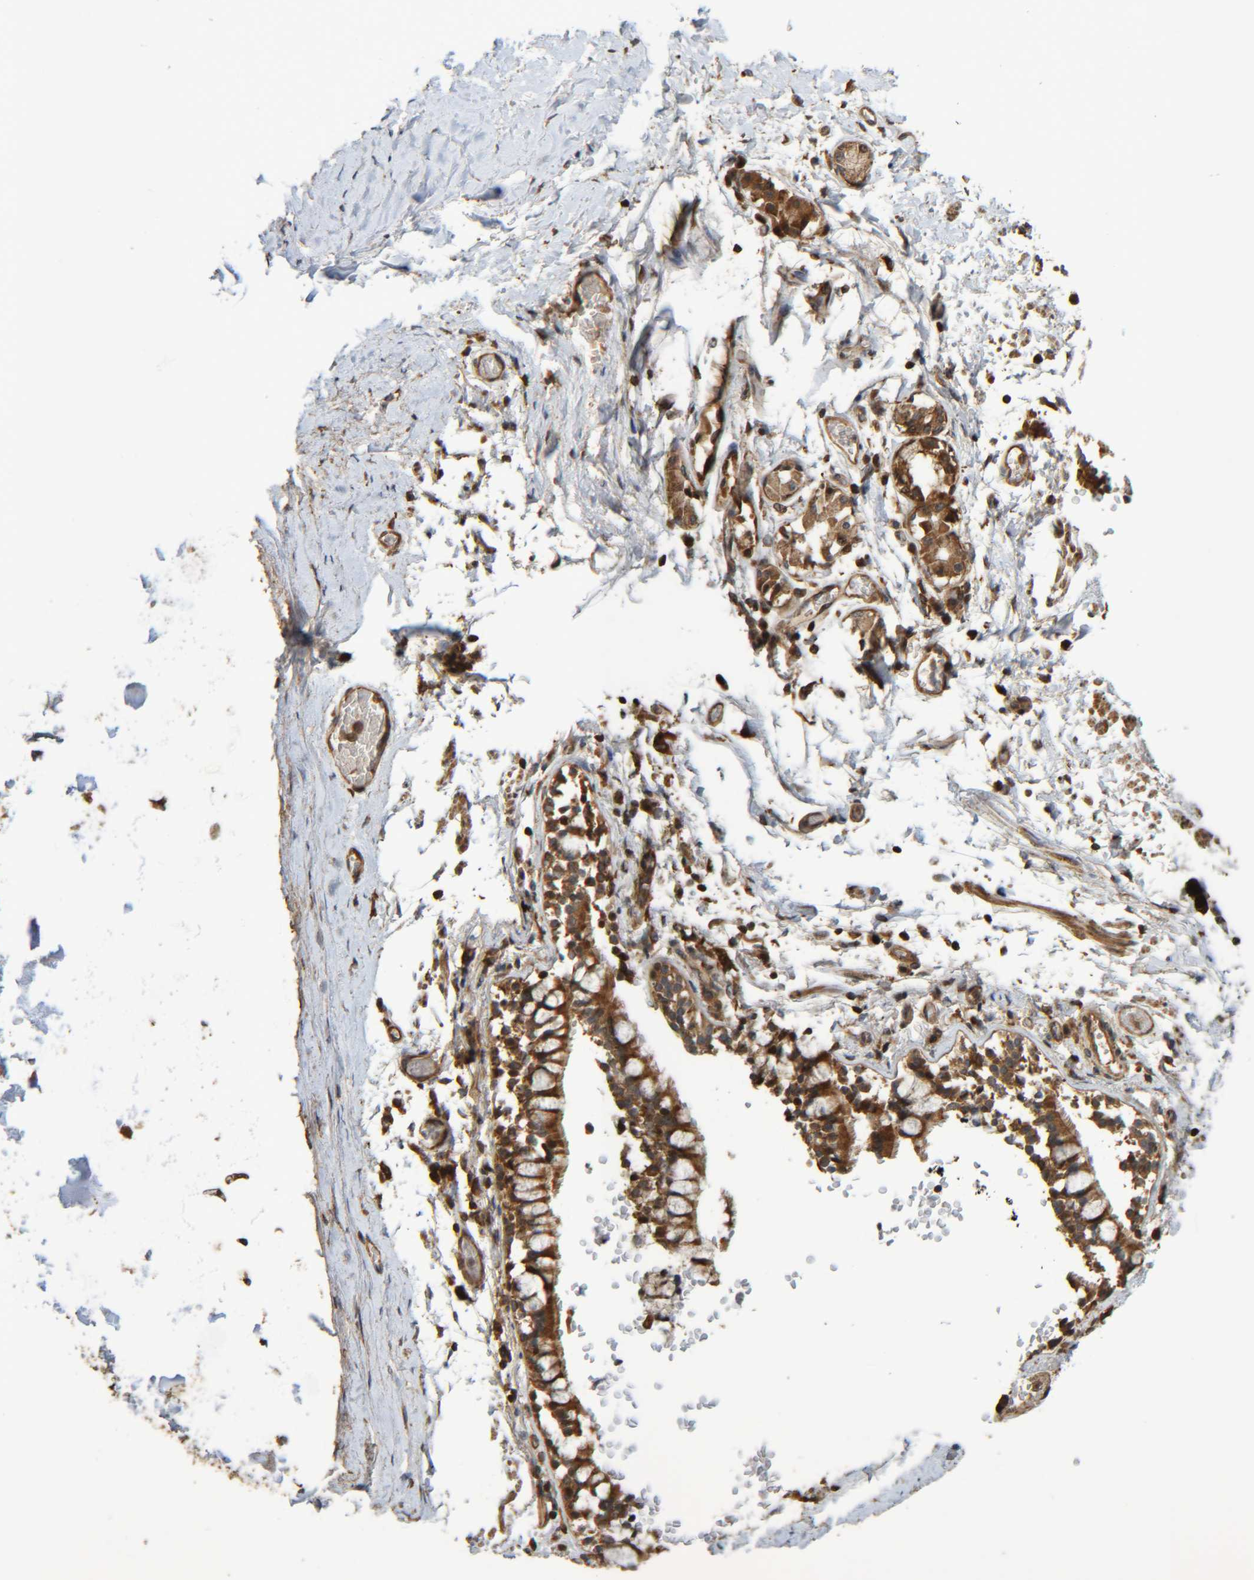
{"staining": {"intensity": "moderate", "quantity": ">75%", "location": "cytoplasmic/membranous"}, "tissue": "adipose tissue", "cell_type": "Adipocytes", "image_type": "normal", "snomed": [{"axis": "morphology", "description": "Normal tissue, NOS"}, {"axis": "topography", "description": "Cartilage tissue"}, {"axis": "topography", "description": "Lung"}], "caption": "Immunohistochemical staining of unremarkable human adipose tissue shows medium levels of moderate cytoplasmic/membranous positivity in approximately >75% of adipocytes. (Stains: DAB in brown, nuclei in blue, Microscopy: brightfield microscopy at high magnification).", "gene": "CCDC57", "patient": {"sex": "female", "age": 77}}